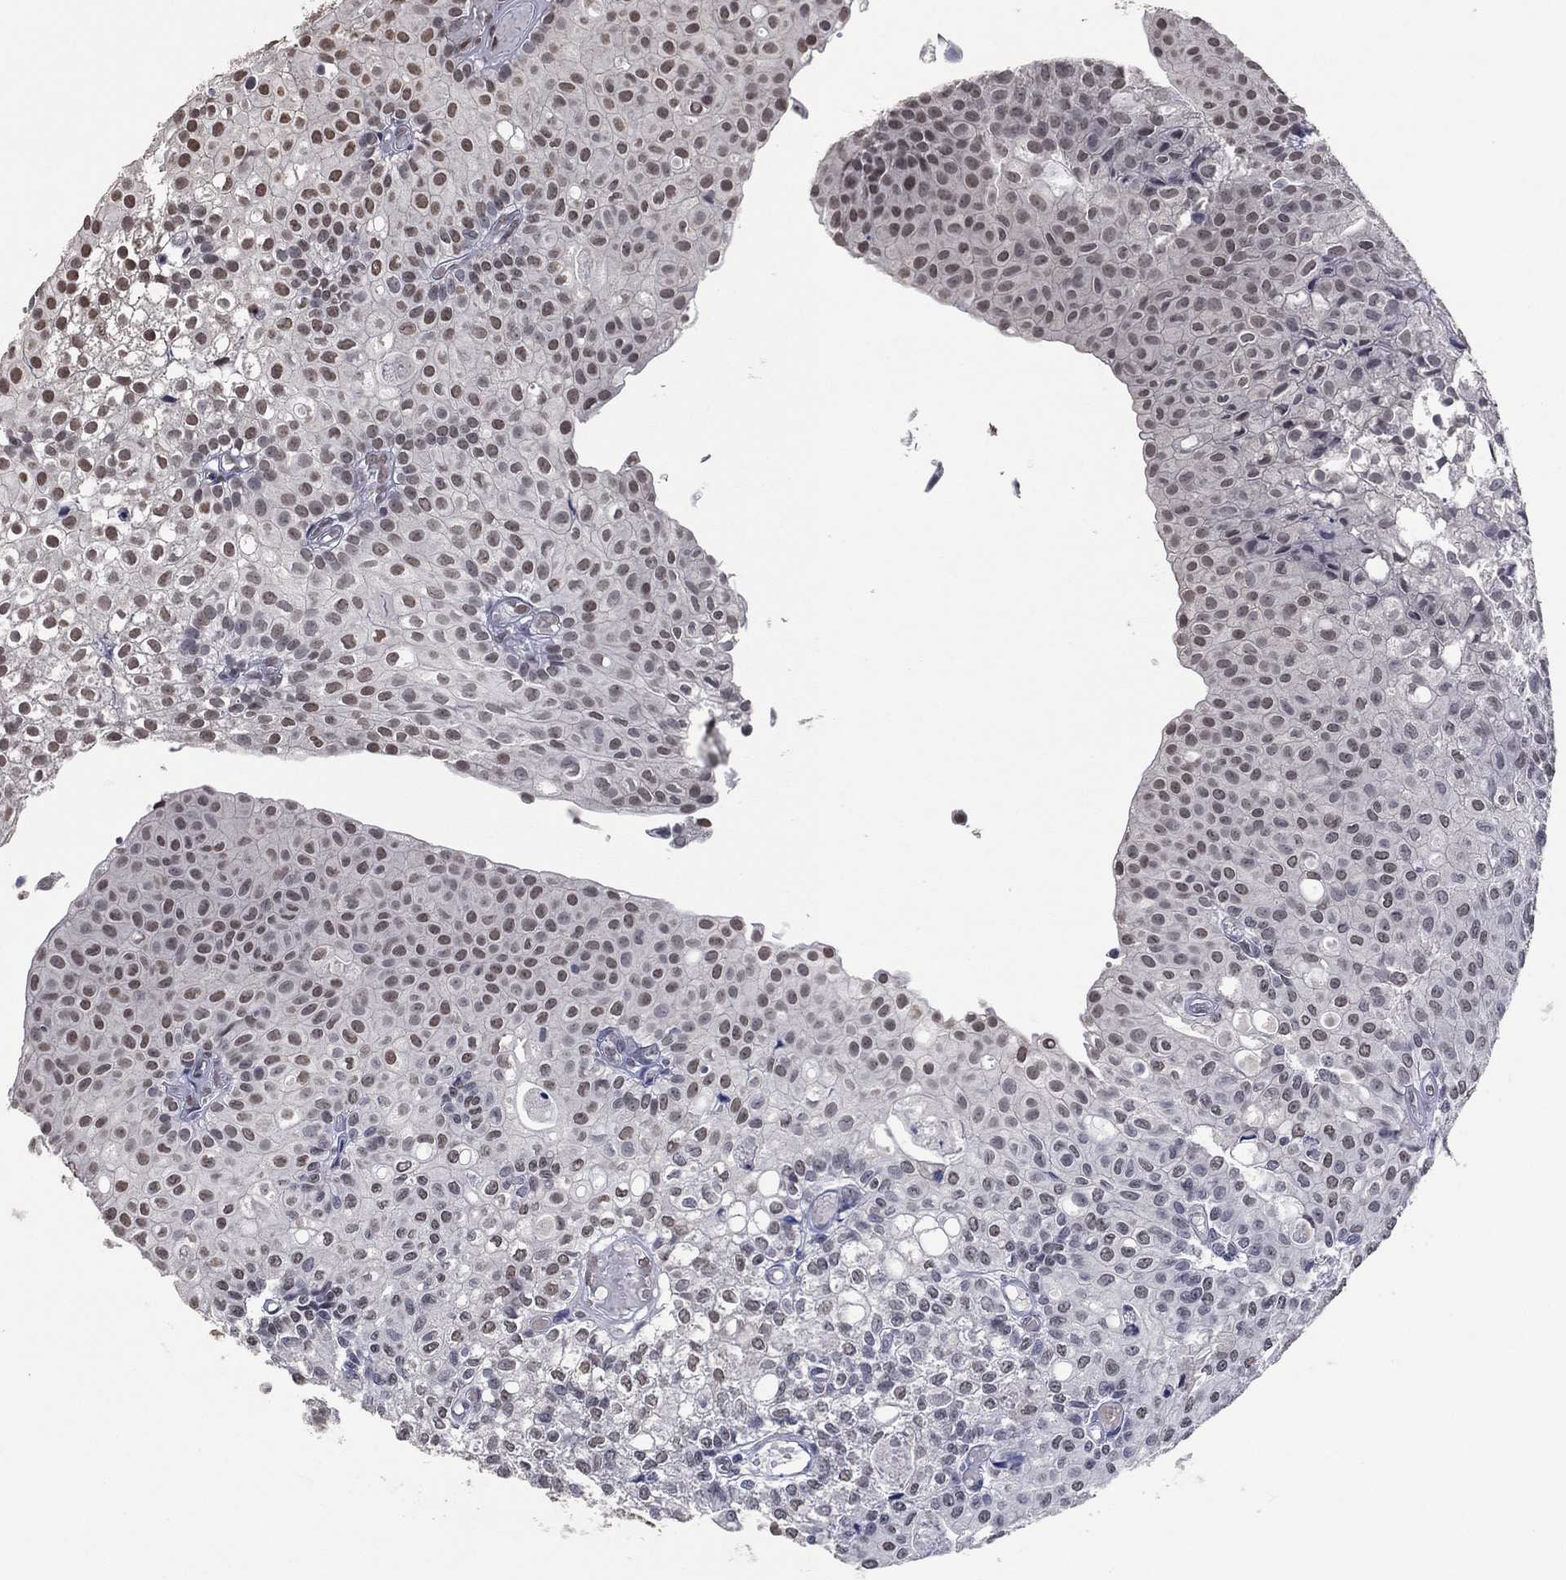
{"staining": {"intensity": "weak", "quantity": "25%-75%", "location": "nuclear"}, "tissue": "urothelial cancer", "cell_type": "Tumor cells", "image_type": "cancer", "snomed": [{"axis": "morphology", "description": "Urothelial carcinoma, Low grade"}, {"axis": "topography", "description": "Urinary bladder"}], "caption": "Immunohistochemistry staining of low-grade urothelial carcinoma, which reveals low levels of weak nuclear expression in about 25%-75% of tumor cells indicating weak nuclear protein expression. The staining was performed using DAB (brown) for protein detection and nuclei were counterstained in hematoxylin (blue).", "gene": "EHMT1", "patient": {"sex": "male", "age": 89}}